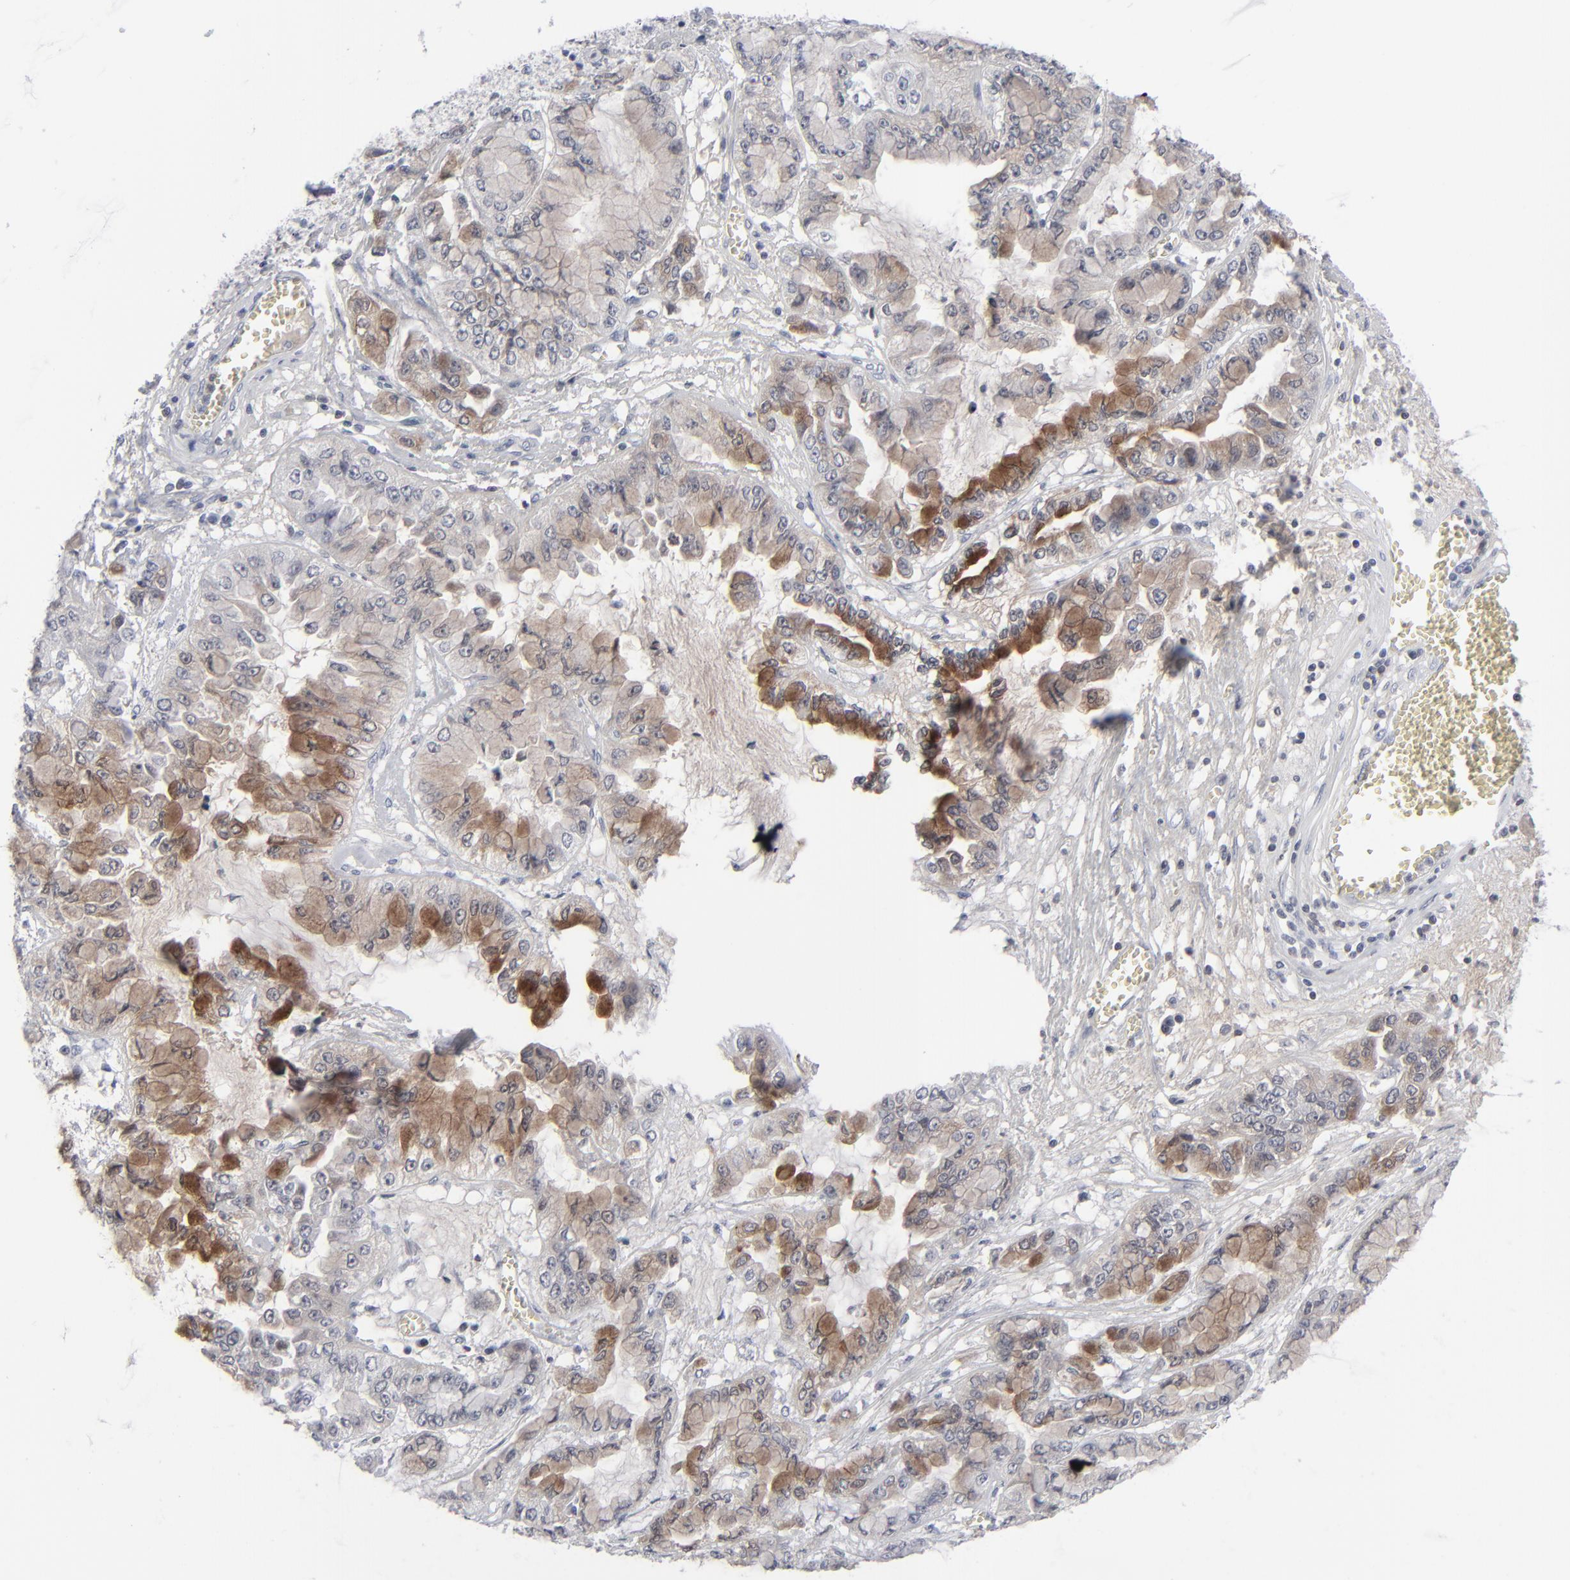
{"staining": {"intensity": "moderate", "quantity": ">75%", "location": "cytoplasmic/membranous"}, "tissue": "liver cancer", "cell_type": "Tumor cells", "image_type": "cancer", "snomed": [{"axis": "morphology", "description": "Cholangiocarcinoma"}, {"axis": "topography", "description": "Liver"}], "caption": "Immunohistochemistry staining of liver cholangiocarcinoma, which exhibits medium levels of moderate cytoplasmic/membranous expression in about >75% of tumor cells indicating moderate cytoplasmic/membranous protein staining. The staining was performed using DAB (brown) for protein detection and nuclei were counterstained in hematoxylin (blue).", "gene": "MSLN", "patient": {"sex": "female", "age": 79}}